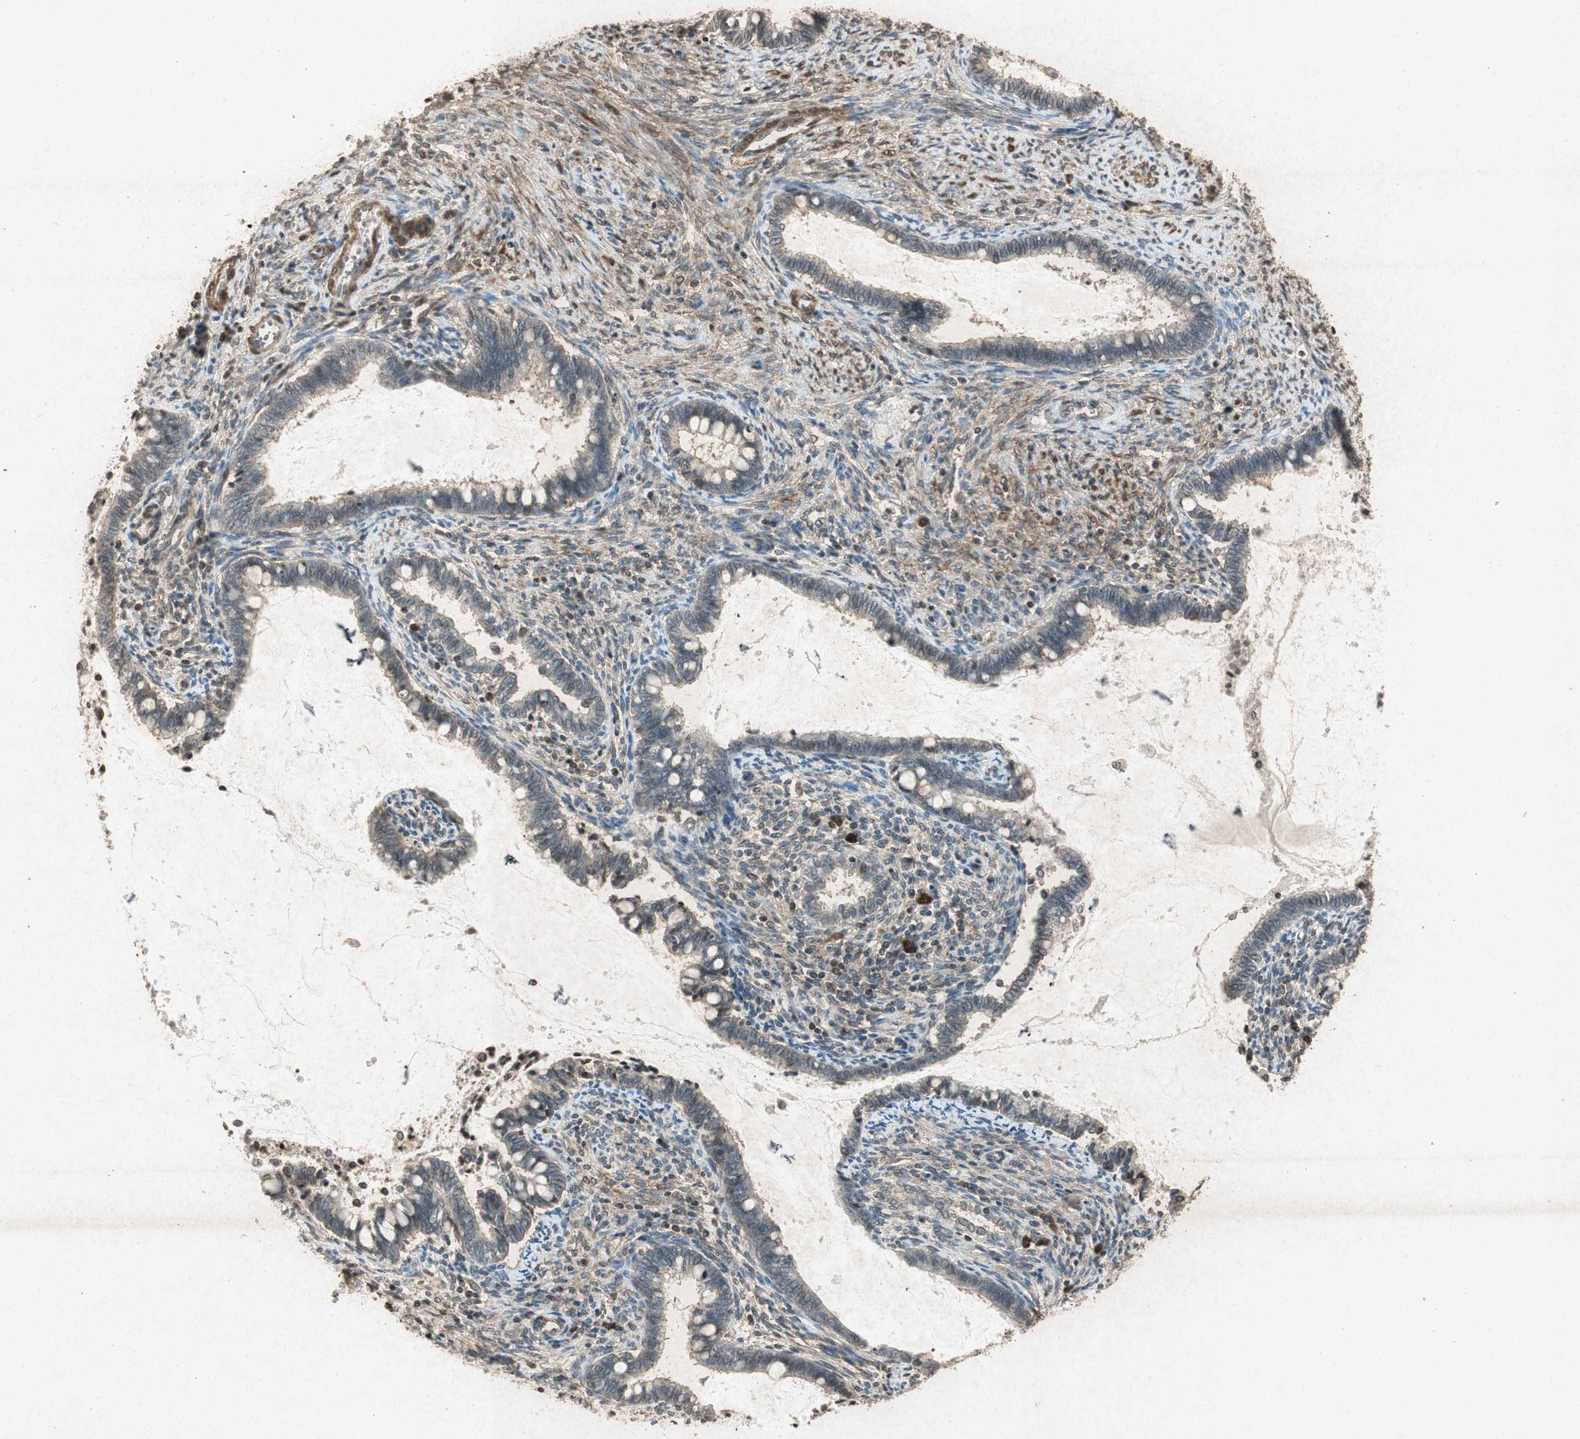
{"staining": {"intensity": "negative", "quantity": "none", "location": "none"}, "tissue": "cervical cancer", "cell_type": "Tumor cells", "image_type": "cancer", "snomed": [{"axis": "morphology", "description": "Adenocarcinoma, NOS"}, {"axis": "topography", "description": "Cervix"}], "caption": "Tumor cells show no significant protein expression in adenocarcinoma (cervical).", "gene": "PRKG1", "patient": {"sex": "female", "age": 44}}